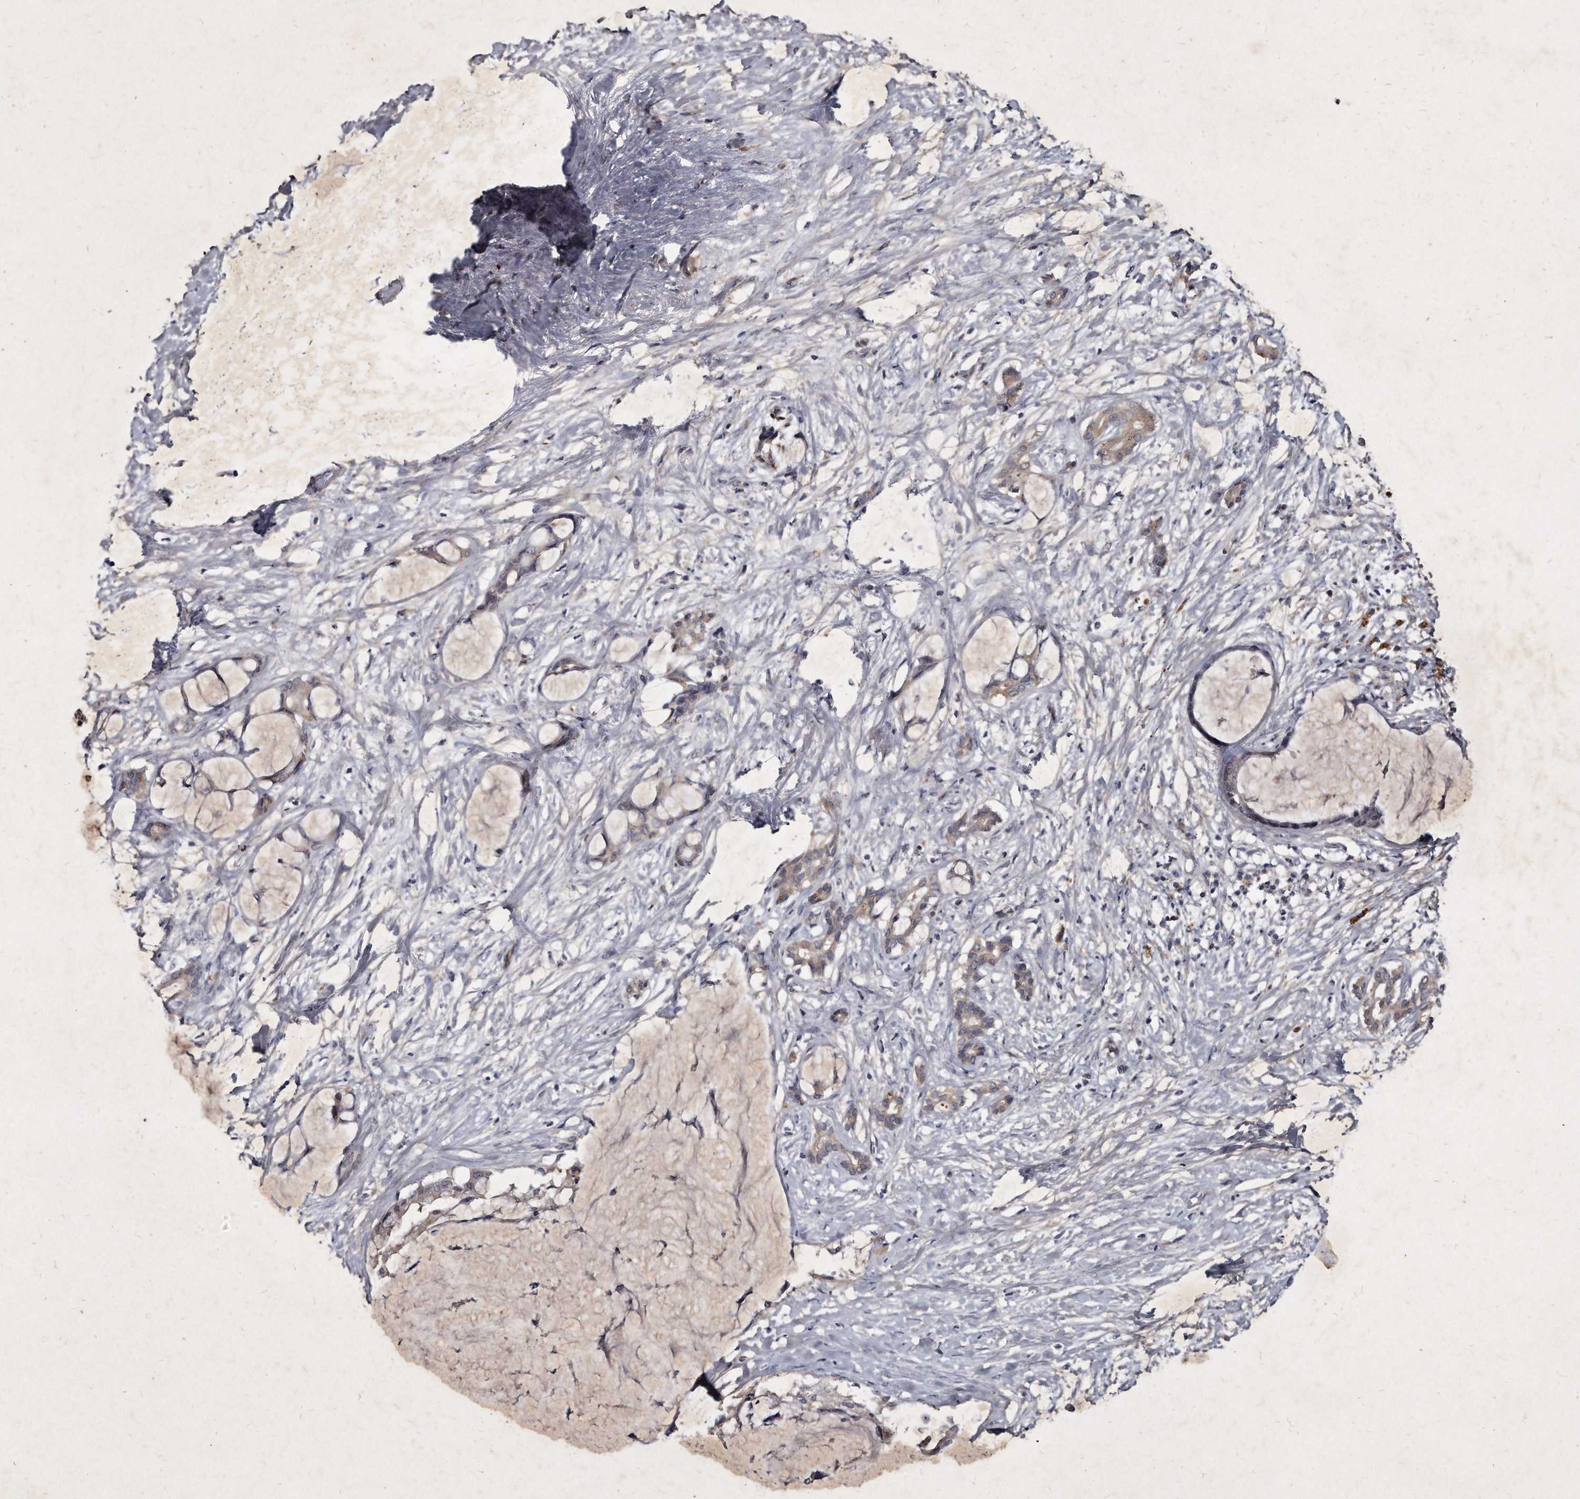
{"staining": {"intensity": "weak", "quantity": "<25%", "location": "cytoplasmic/membranous"}, "tissue": "pancreatic cancer", "cell_type": "Tumor cells", "image_type": "cancer", "snomed": [{"axis": "morphology", "description": "Adenocarcinoma, NOS"}, {"axis": "topography", "description": "Pancreas"}], "caption": "Human adenocarcinoma (pancreatic) stained for a protein using IHC reveals no positivity in tumor cells.", "gene": "KLHDC3", "patient": {"sex": "male", "age": 41}}